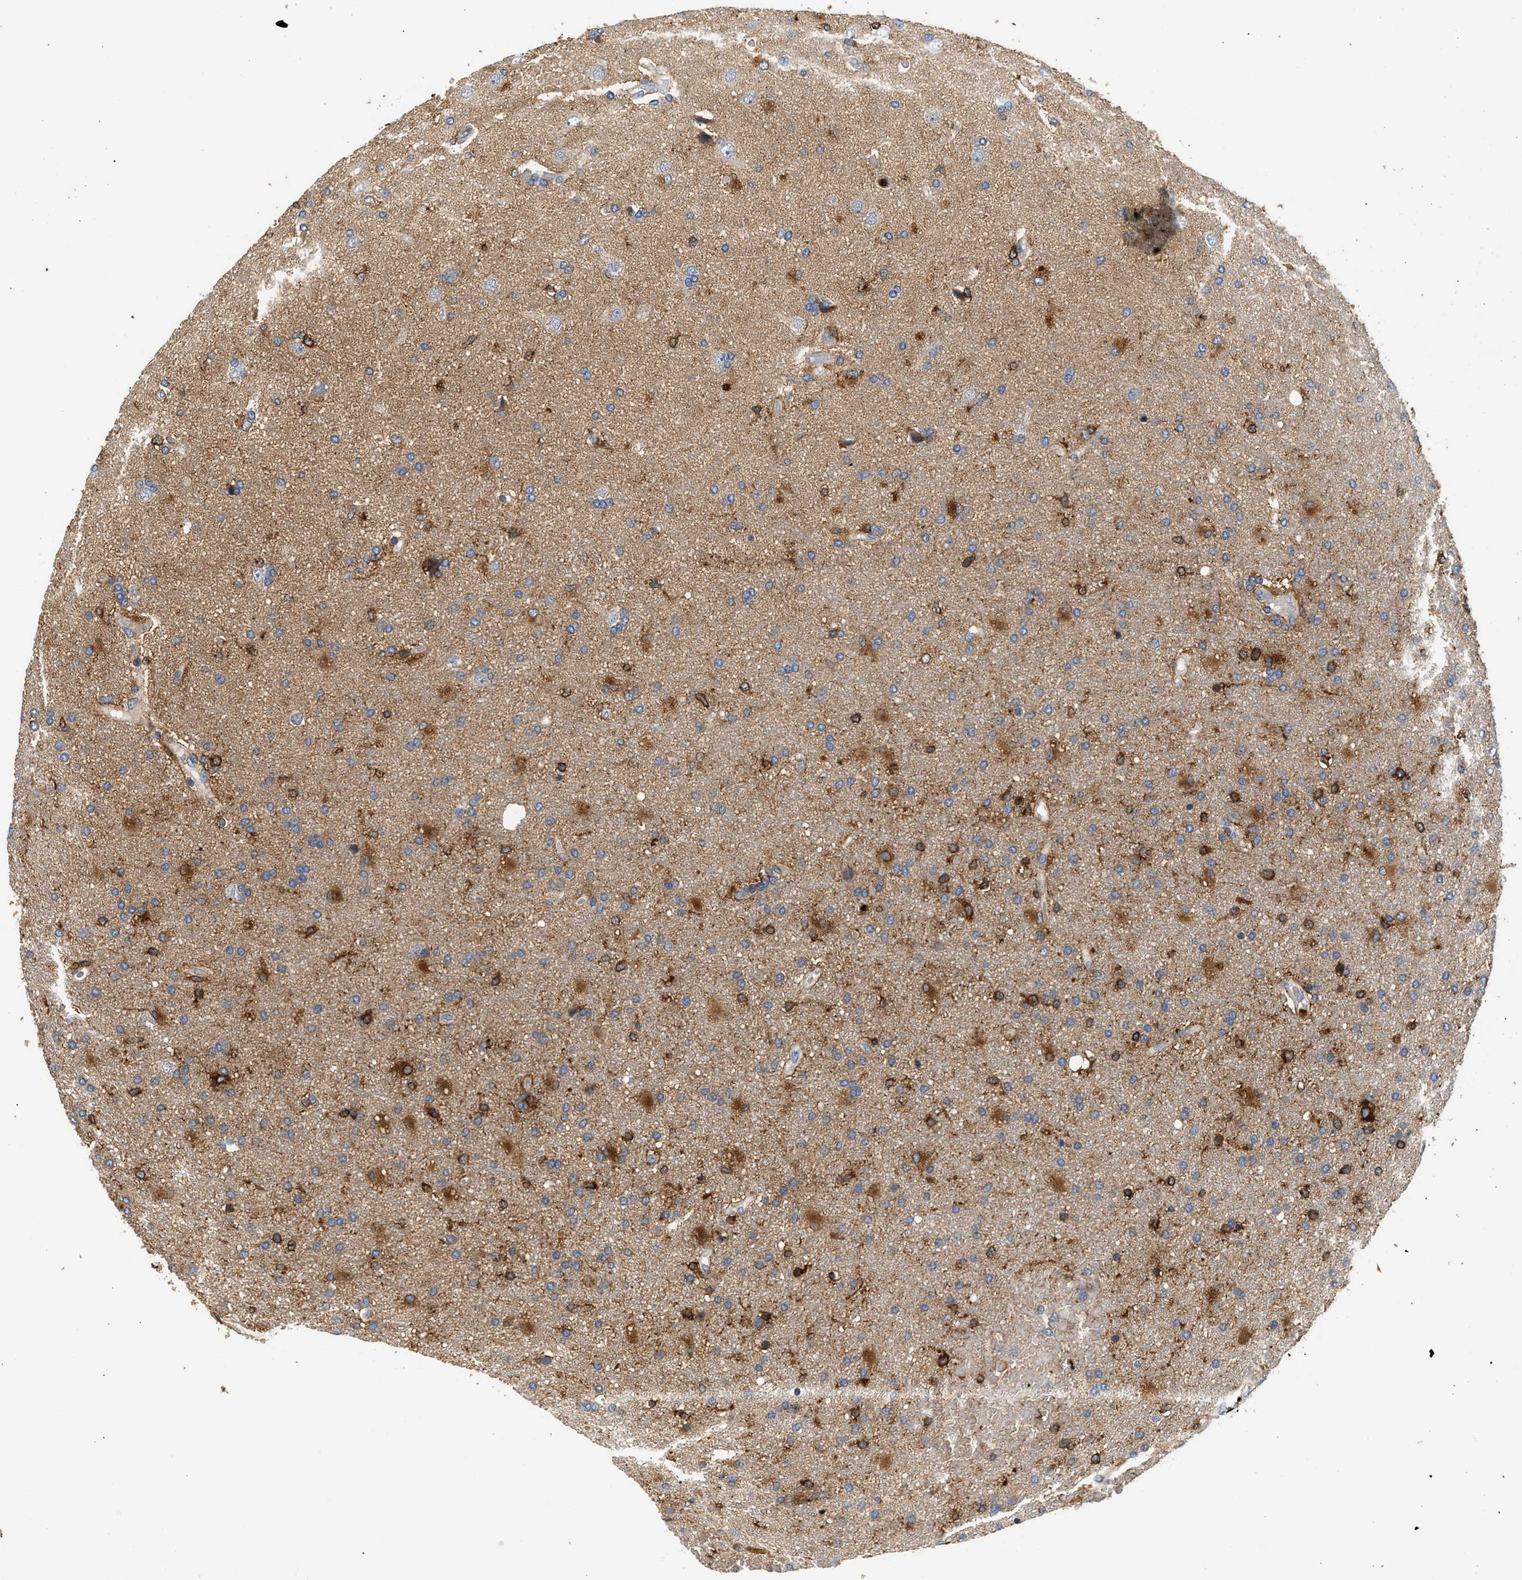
{"staining": {"intensity": "strong", "quantity": ">75%", "location": "cytoplasmic/membranous"}, "tissue": "glioma", "cell_type": "Tumor cells", "image_type": "cancer", "snomed": [{"axis": "morphology", "description": "Glioma, malignant, High grade"}, {"axis": "topography", "description": "Brain"}], "caption": "Protein expression analysis of malignant high-grade glioma shows strong cytoplasmic/membranous expression in approximately >75% of tumor cells.", "gene": "RAB31", "patient": {"sex": "male", "age": 72}}